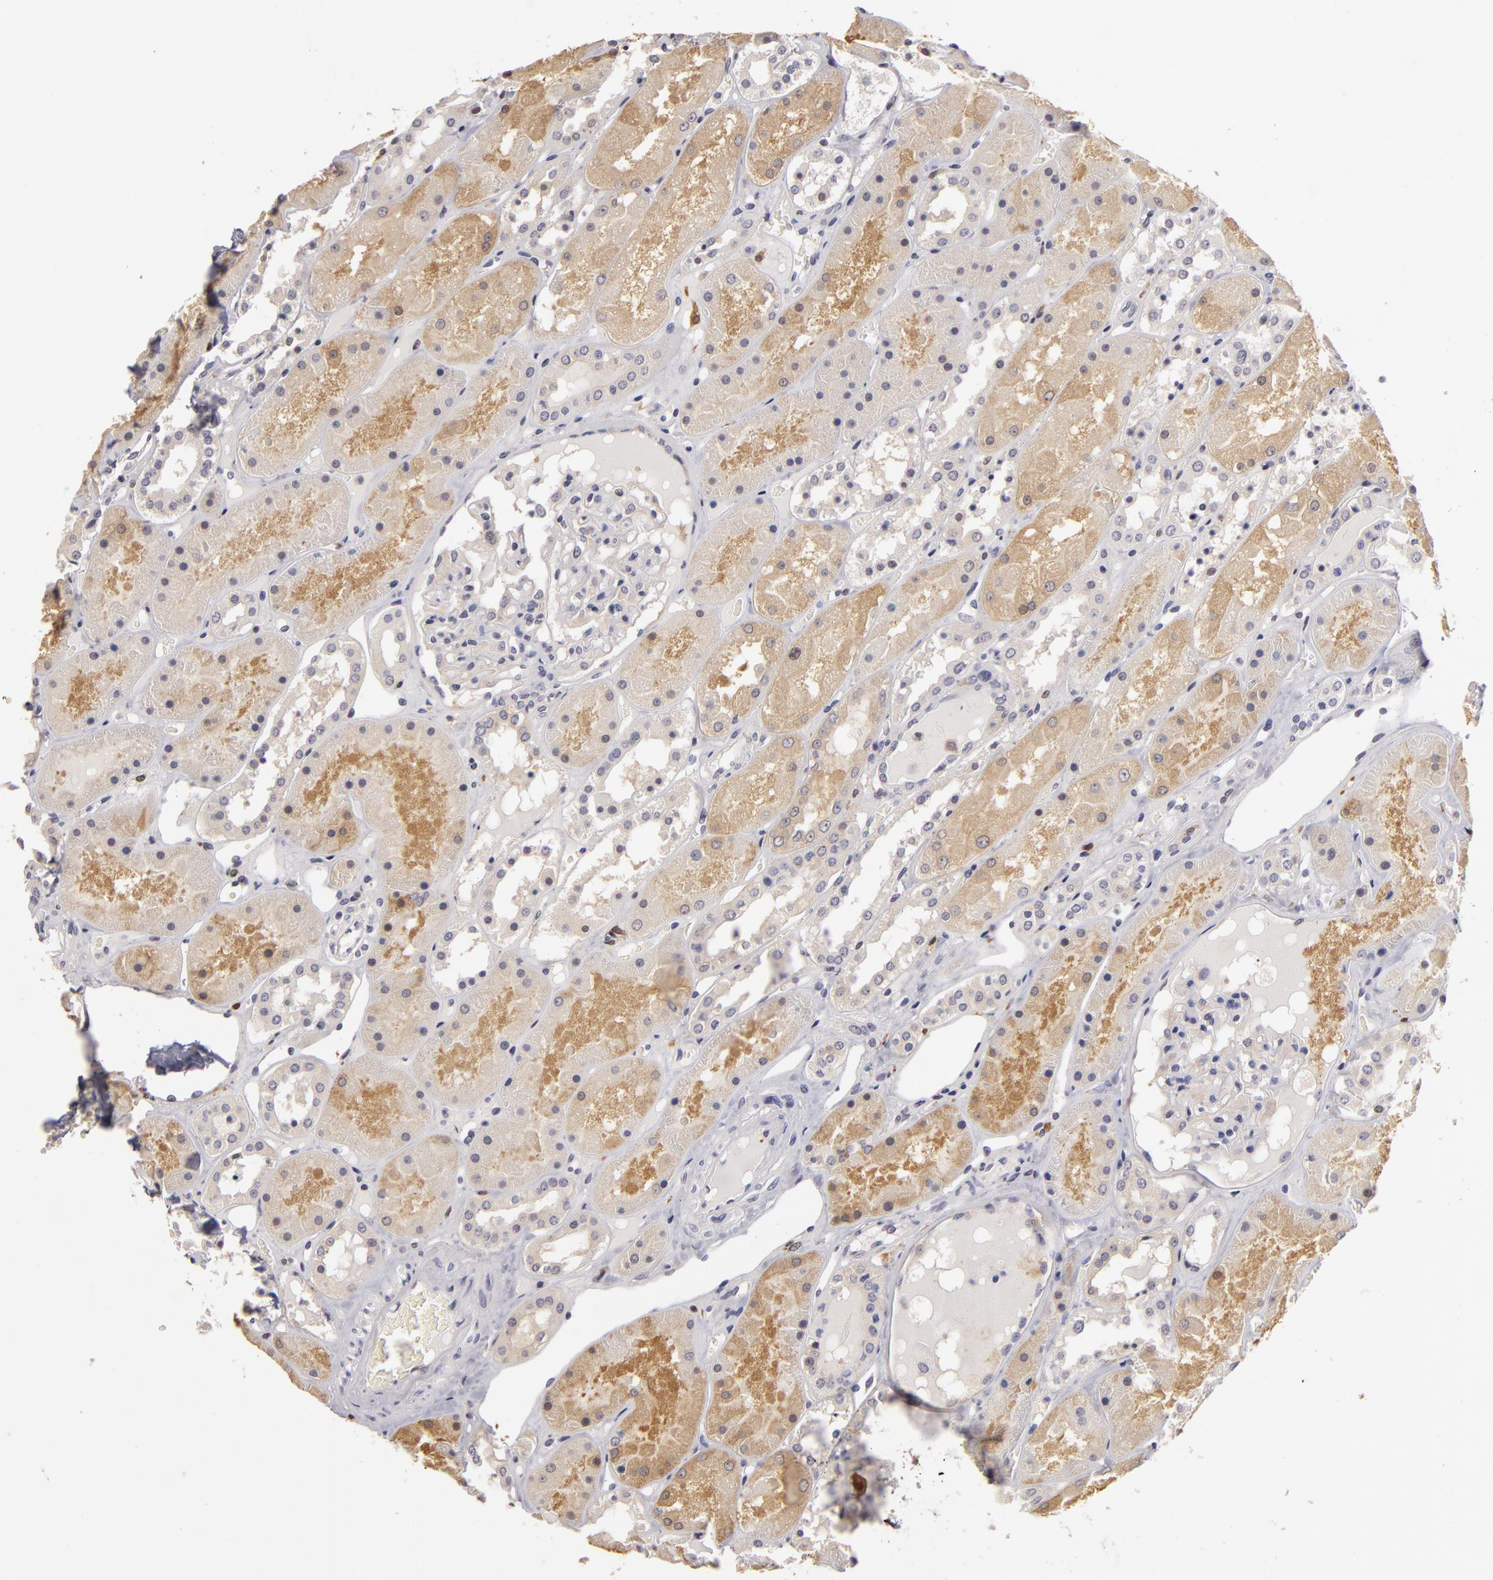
{"staining": {"intensity": "negative", "quantity": "none", "location": "none"}, "tissue": "kidney", "cell_type": "Cells in glomeruli", "image_type": "normal", "snomed": [{"axis": "morphology", "description": "Normal tissue, NOS"}, {"axis": "topography", "description": "Kidney"}], "caption": "IHC of benign kidney displays no expression in cells in glomeruli.", "gene": "GNPDA1", "patient": {"sex": "male", "age": 36}}